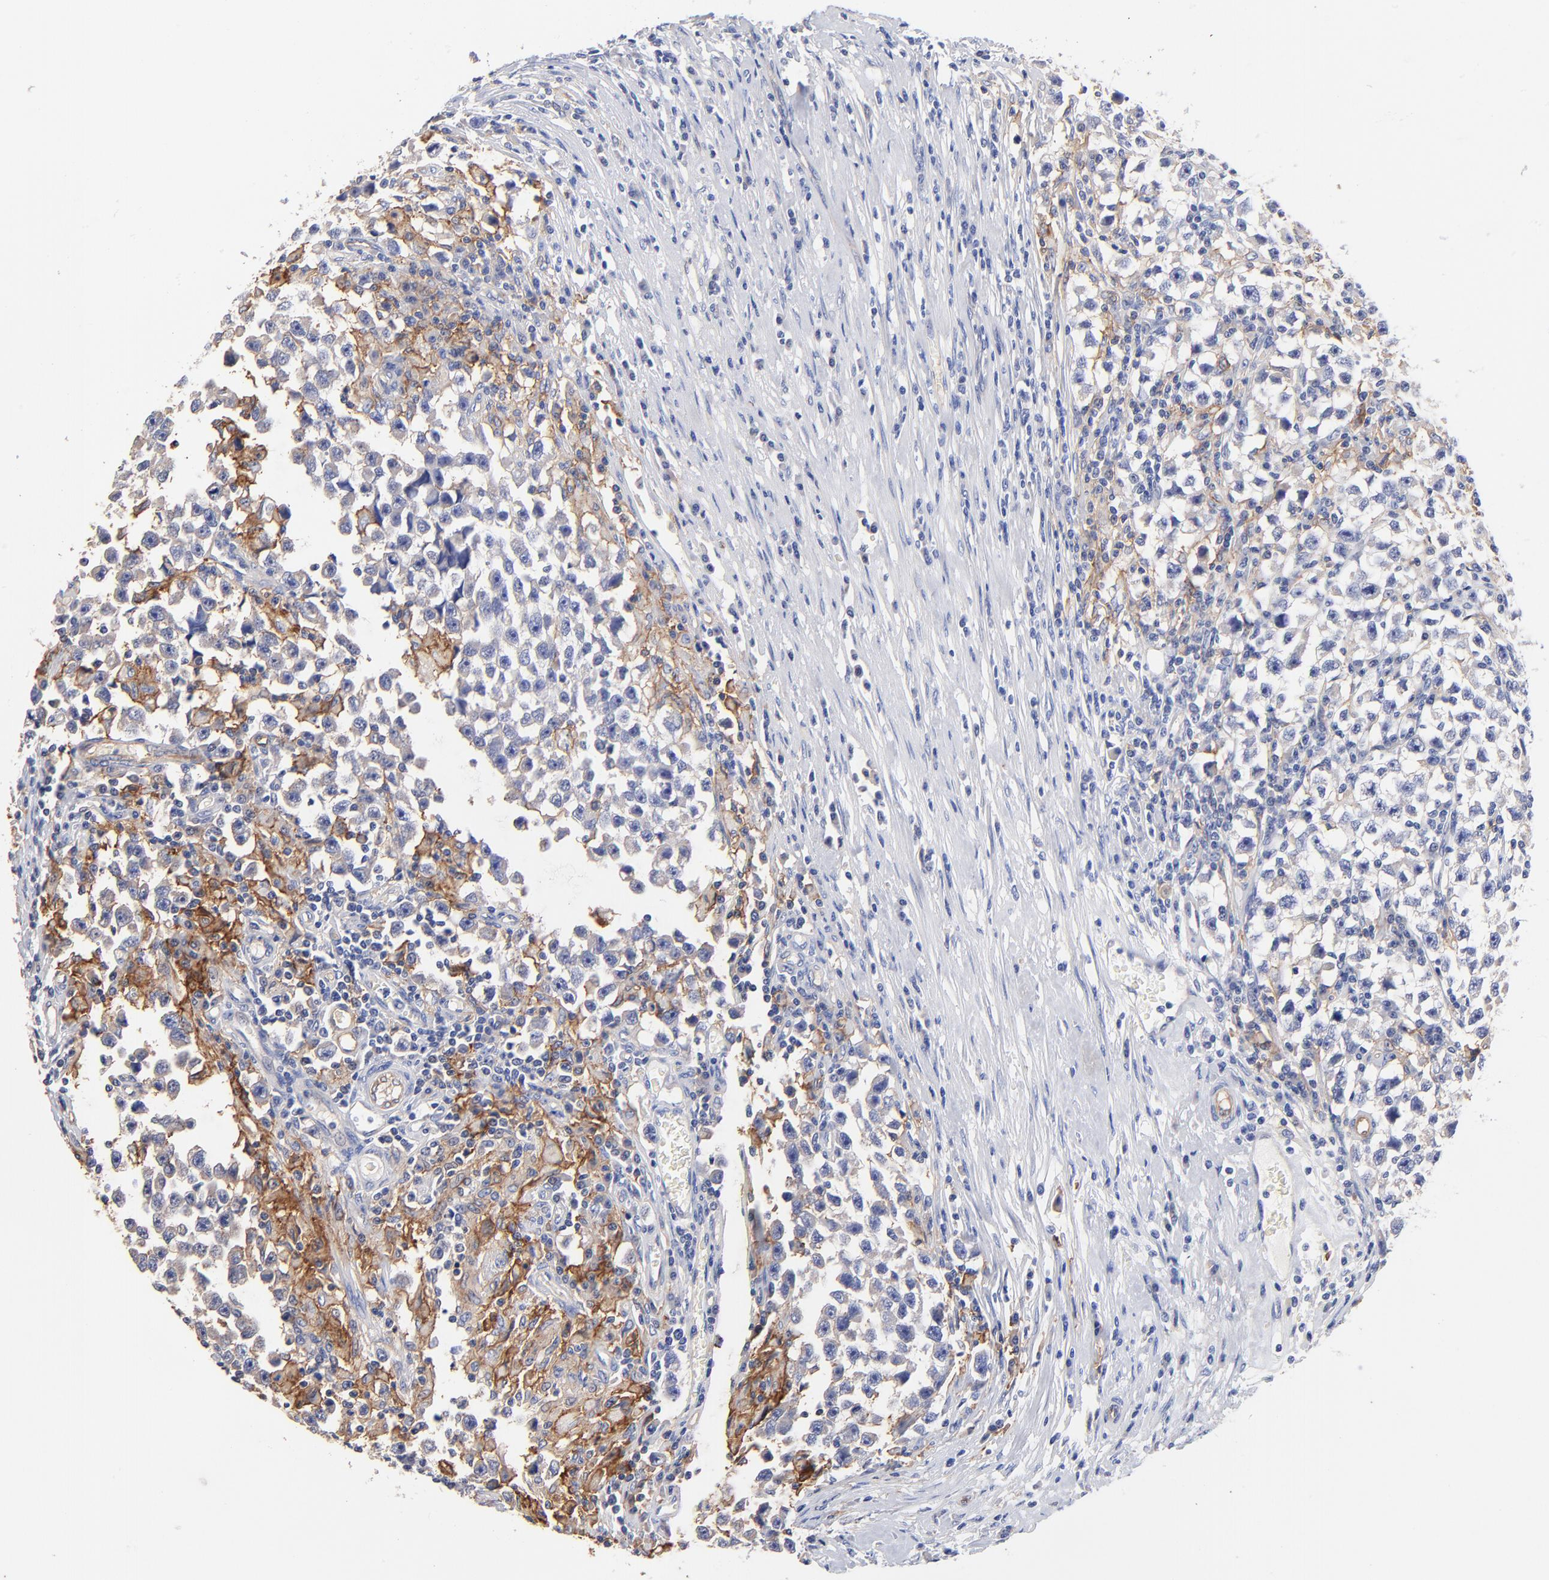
{"staining": {"intensity": "weak", "quantity": "<25%", "location": "cytoplasmic/membranous"}, "tissue": "testis cancer", "cell_type": "Tumor cells", "image_type": "cancer", "snomed": [{"axis": "morphology", "description": "Seminoma, NOS"}, {"axis": "topography", "description": "Testis"}], "caption": "Tumor cells are negative for brown protein staining in testis seminoma.", "gene": "SLC44A2", "patient": {"sex": "male", "age": 33}}